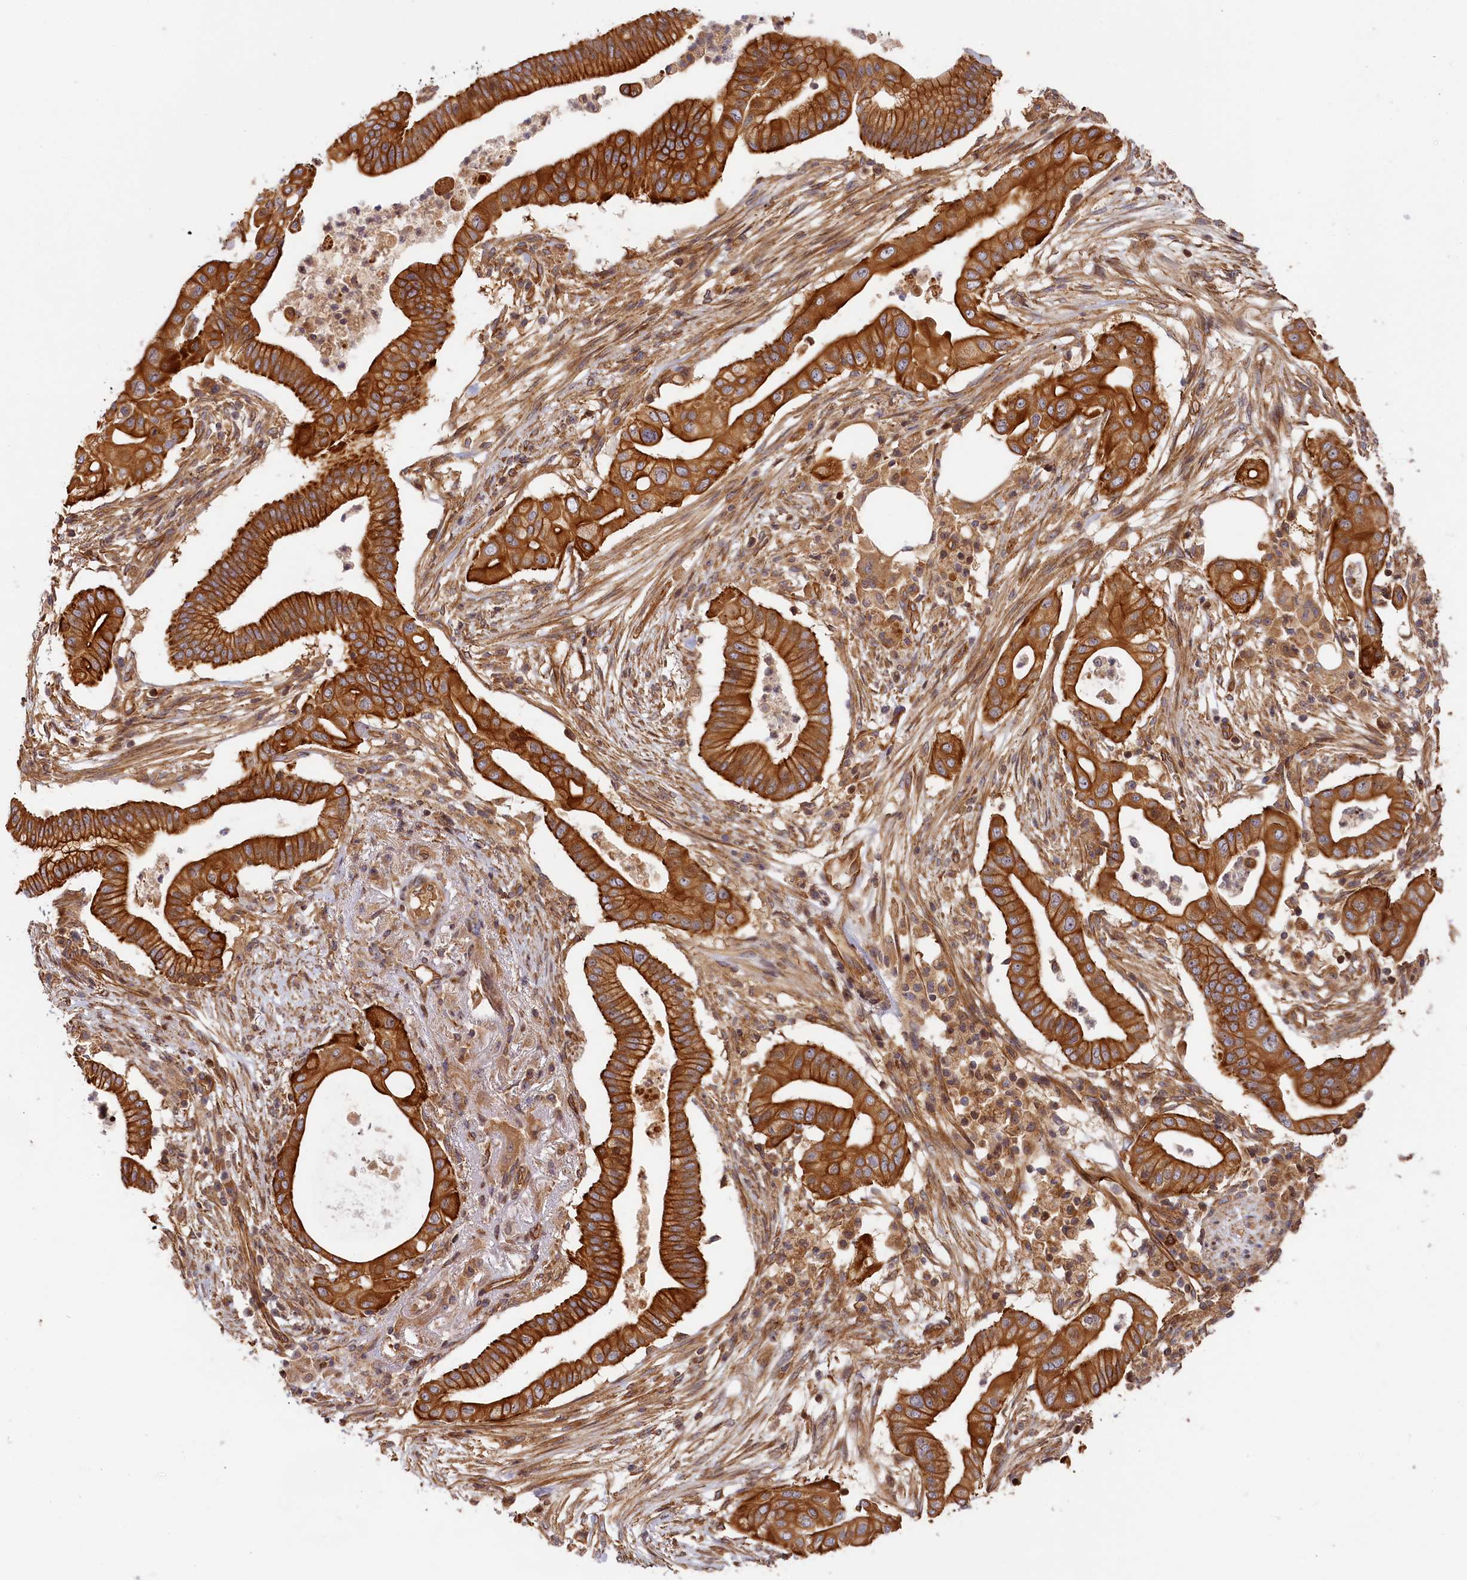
{"staining": {"intensity": "strong", "quantity": ">75%", "location": "cytoplasmic/membranous"}, "tissue": "pancreatic cancer", "cell_type": "Tumor cells", "image_type": "cancer", "snomed": [{"axis": "morphology", "description": "Adenocarcinoma, NOS"}, {"axis": "topography", "description": "Pancreas"}], "caption": "Immunohistochemical staining of human pancreatic cancer displays strong cytoplasmic/membranous protein staining in about >75% of tumor cells. The staining was performed using DAB, with brown indicating positive protein expression. Nuclei are stained blue with hematoxylin.", "gene": "CEP44", "patient": {"sex": "male", "age": 68}}